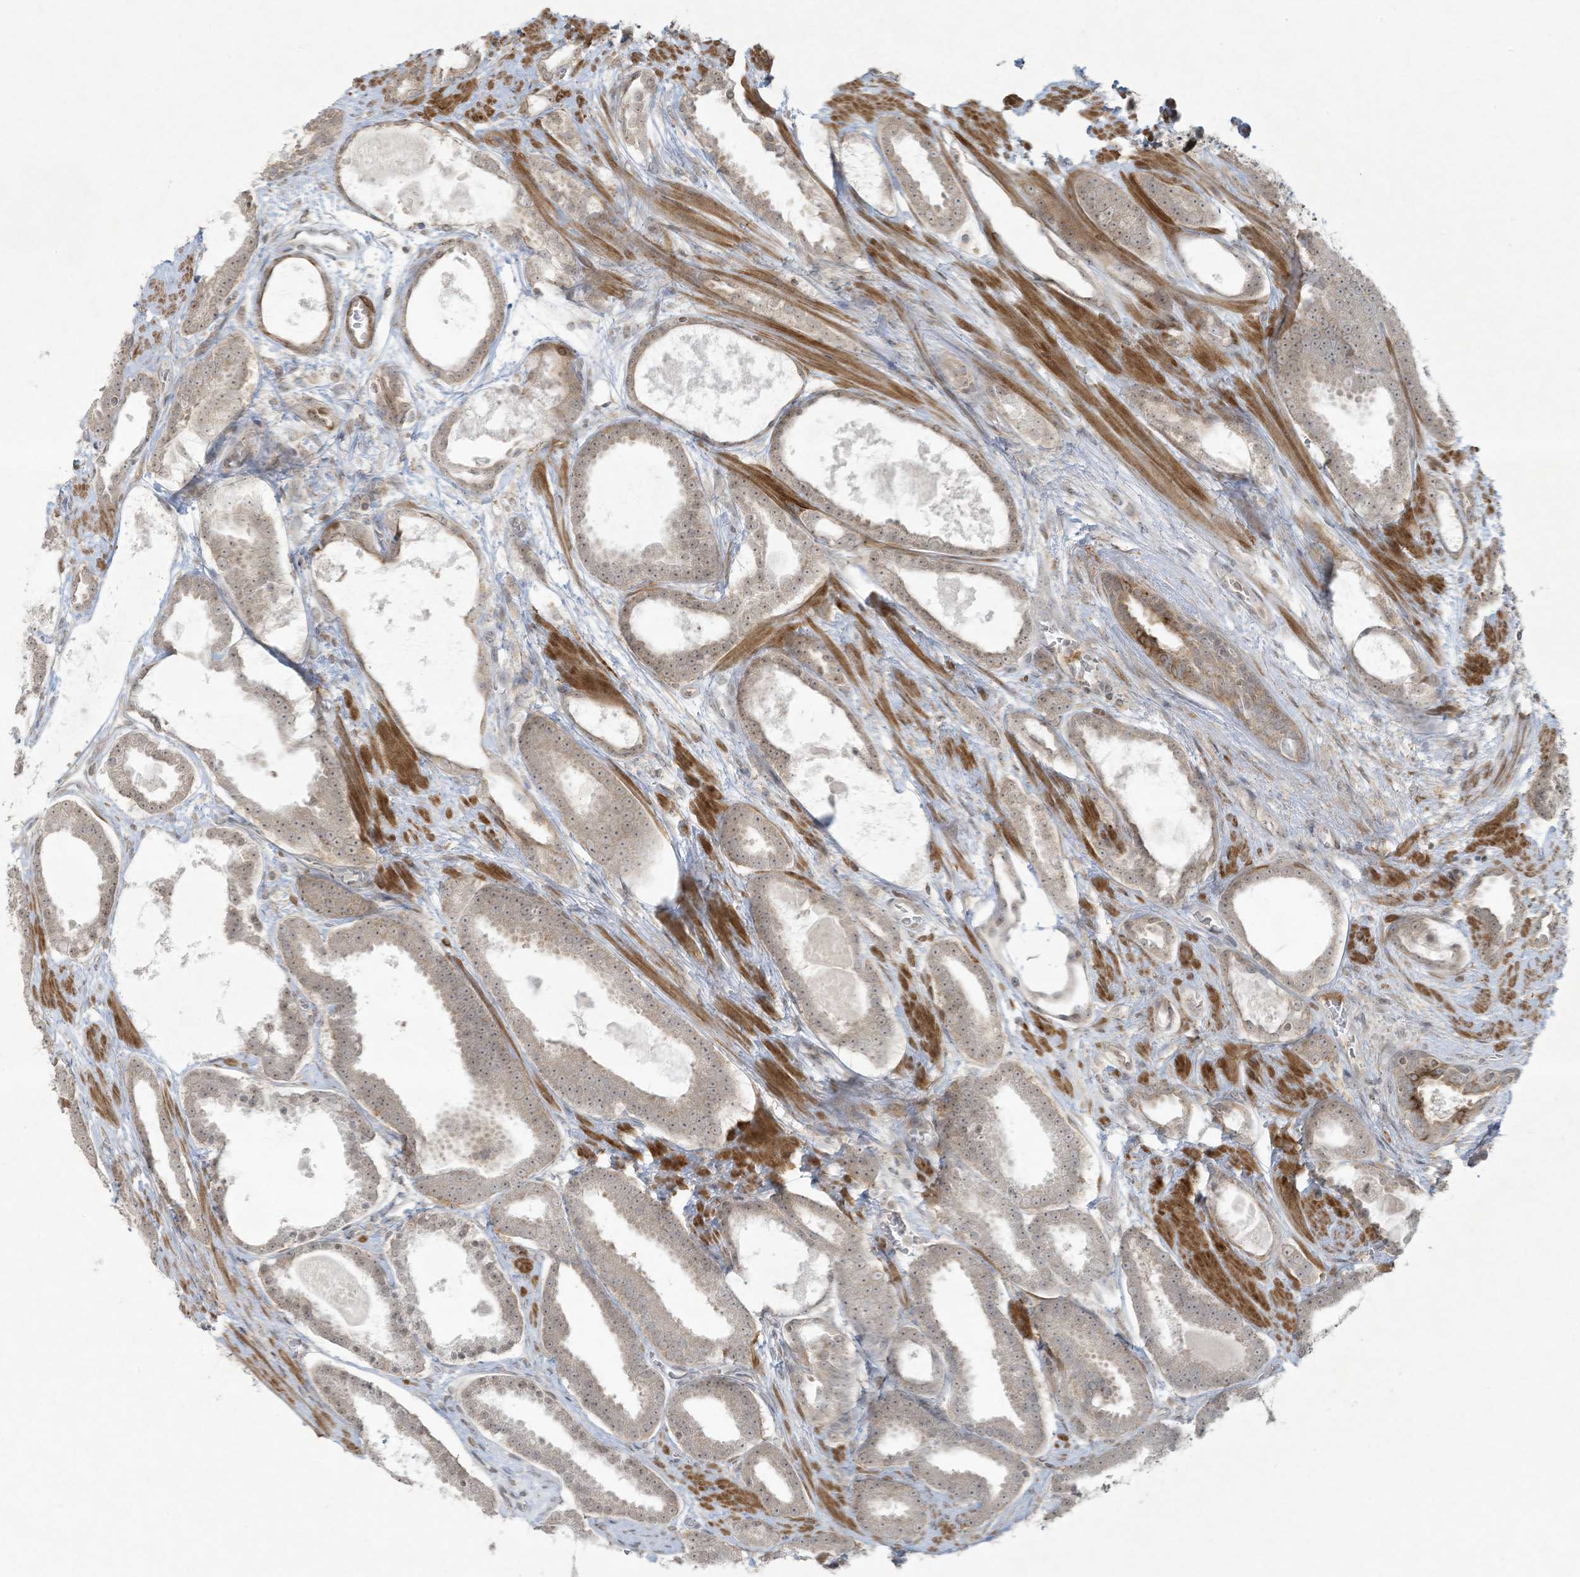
{"staining": {"intensity": "weak", "quantity": "25%-75%", "location": "nuclear"}, "tissue": "prostate cancer", "cell_type": "Tumor cells", "image_type": "cancer", "snomed": [{"axis": "morphology", "description": "Adenocarcinoma, High grade"}, {"axis": "topography", "description": "Prostate"}], "caption": "The immunohistochemical stain labels weak nuclear expression in tumor cells of prostate cancer (high-grade adenocarcinoma) tissue.", "gene": "ZNF263", "patient": {"sex": "male", "age": 60}}